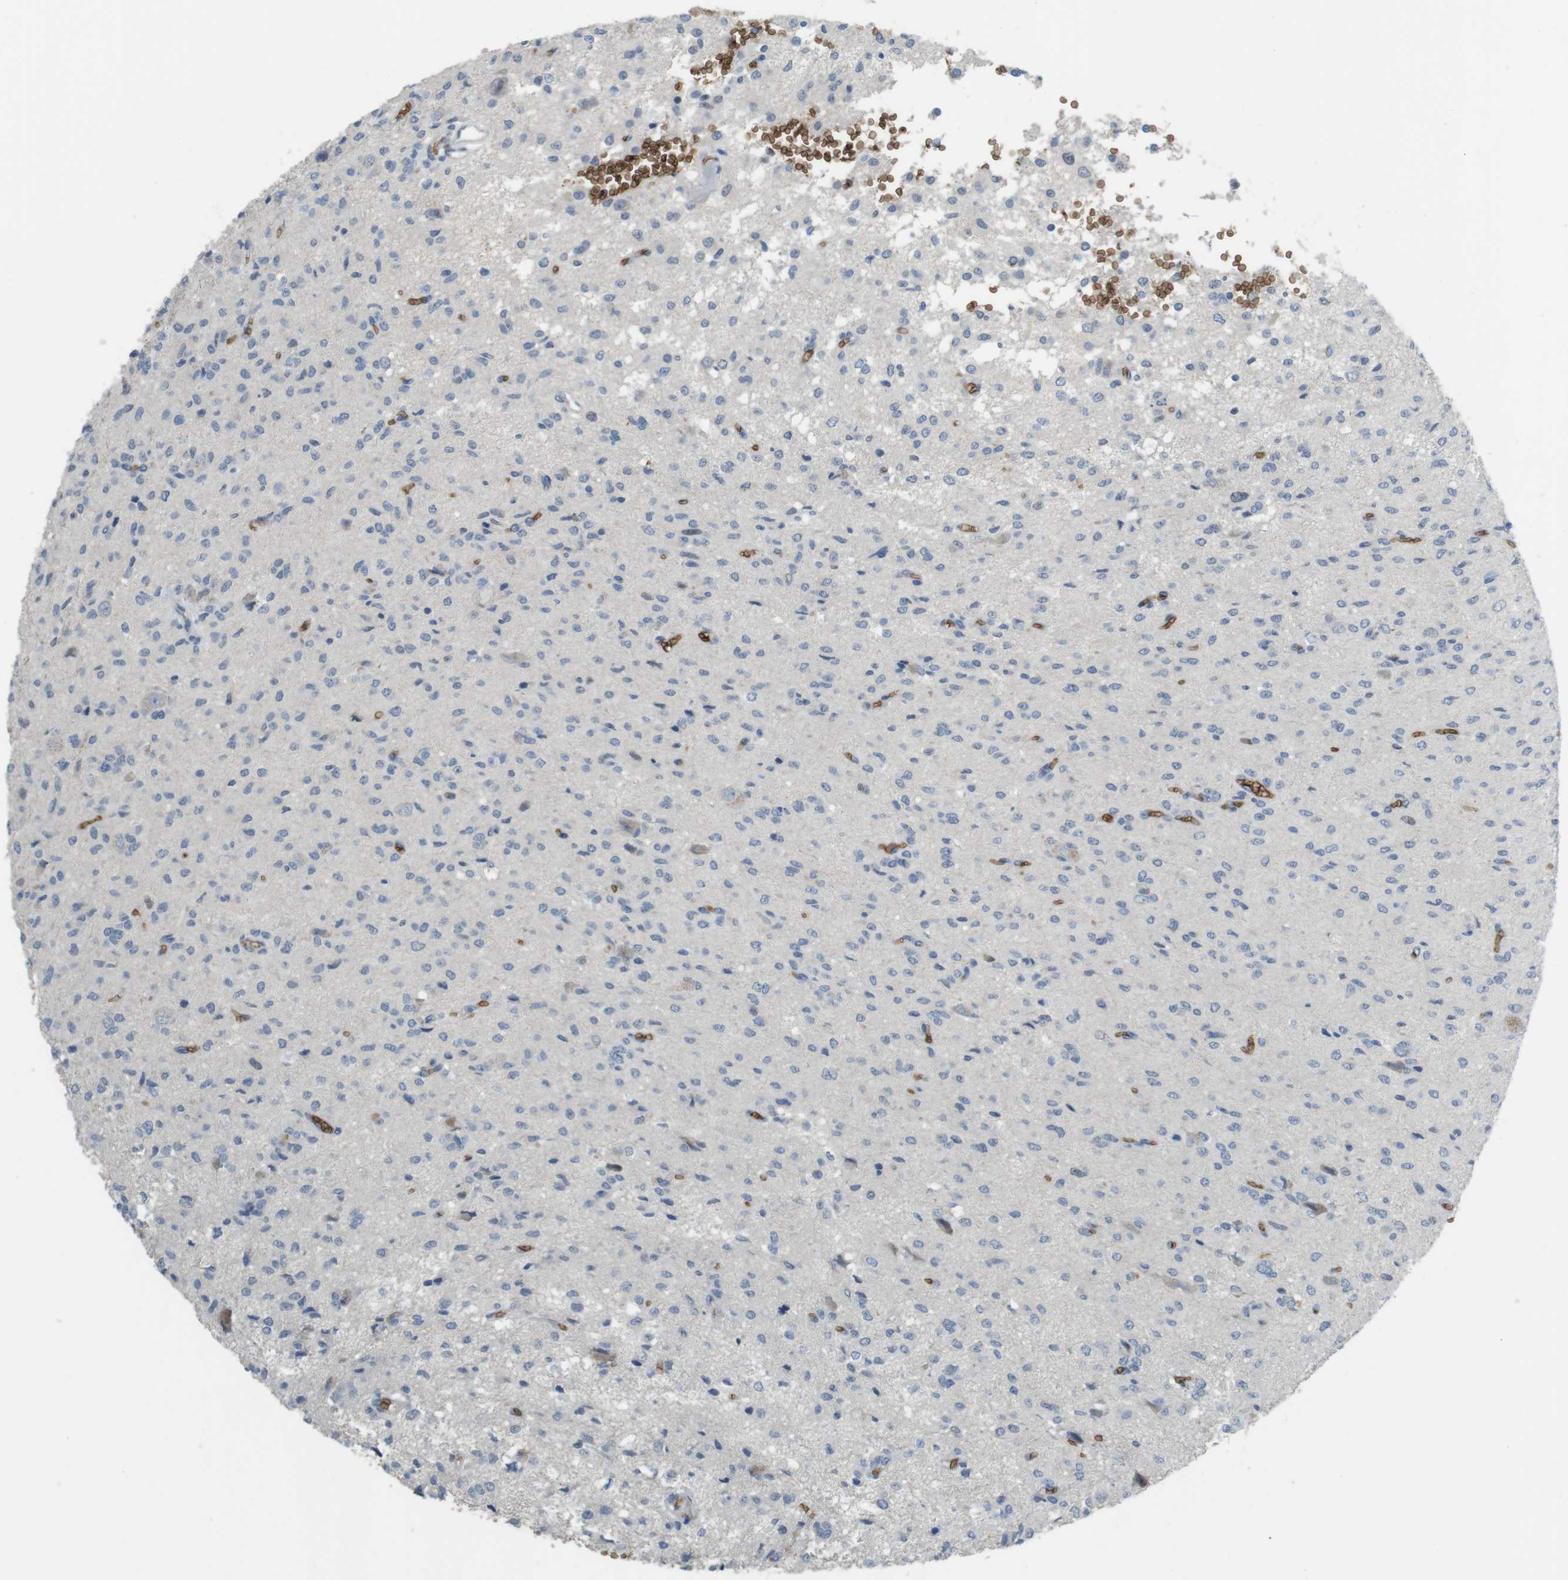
{"staining": {"intensity": "weak", "quantity": "<25%", "location": "cytoplasmic/membranous"}, "tissue": "glioma", "cell_type": "Tumor cells", "image_type": "cancer", "snomed": [{"axis": "morphology", "description": "Glioma, malignant, High grade"}, {"axis": "topography", "description": "Brain"}], "caption": "Tumor cells show no significant staining in glioma. (Stains: DAB IHC with hematoxylin counter stain, Microscopy: brightfield microscopy at high magnification).", "gene": "GYPA", "patient": {"sex": "female", "age": 59}}